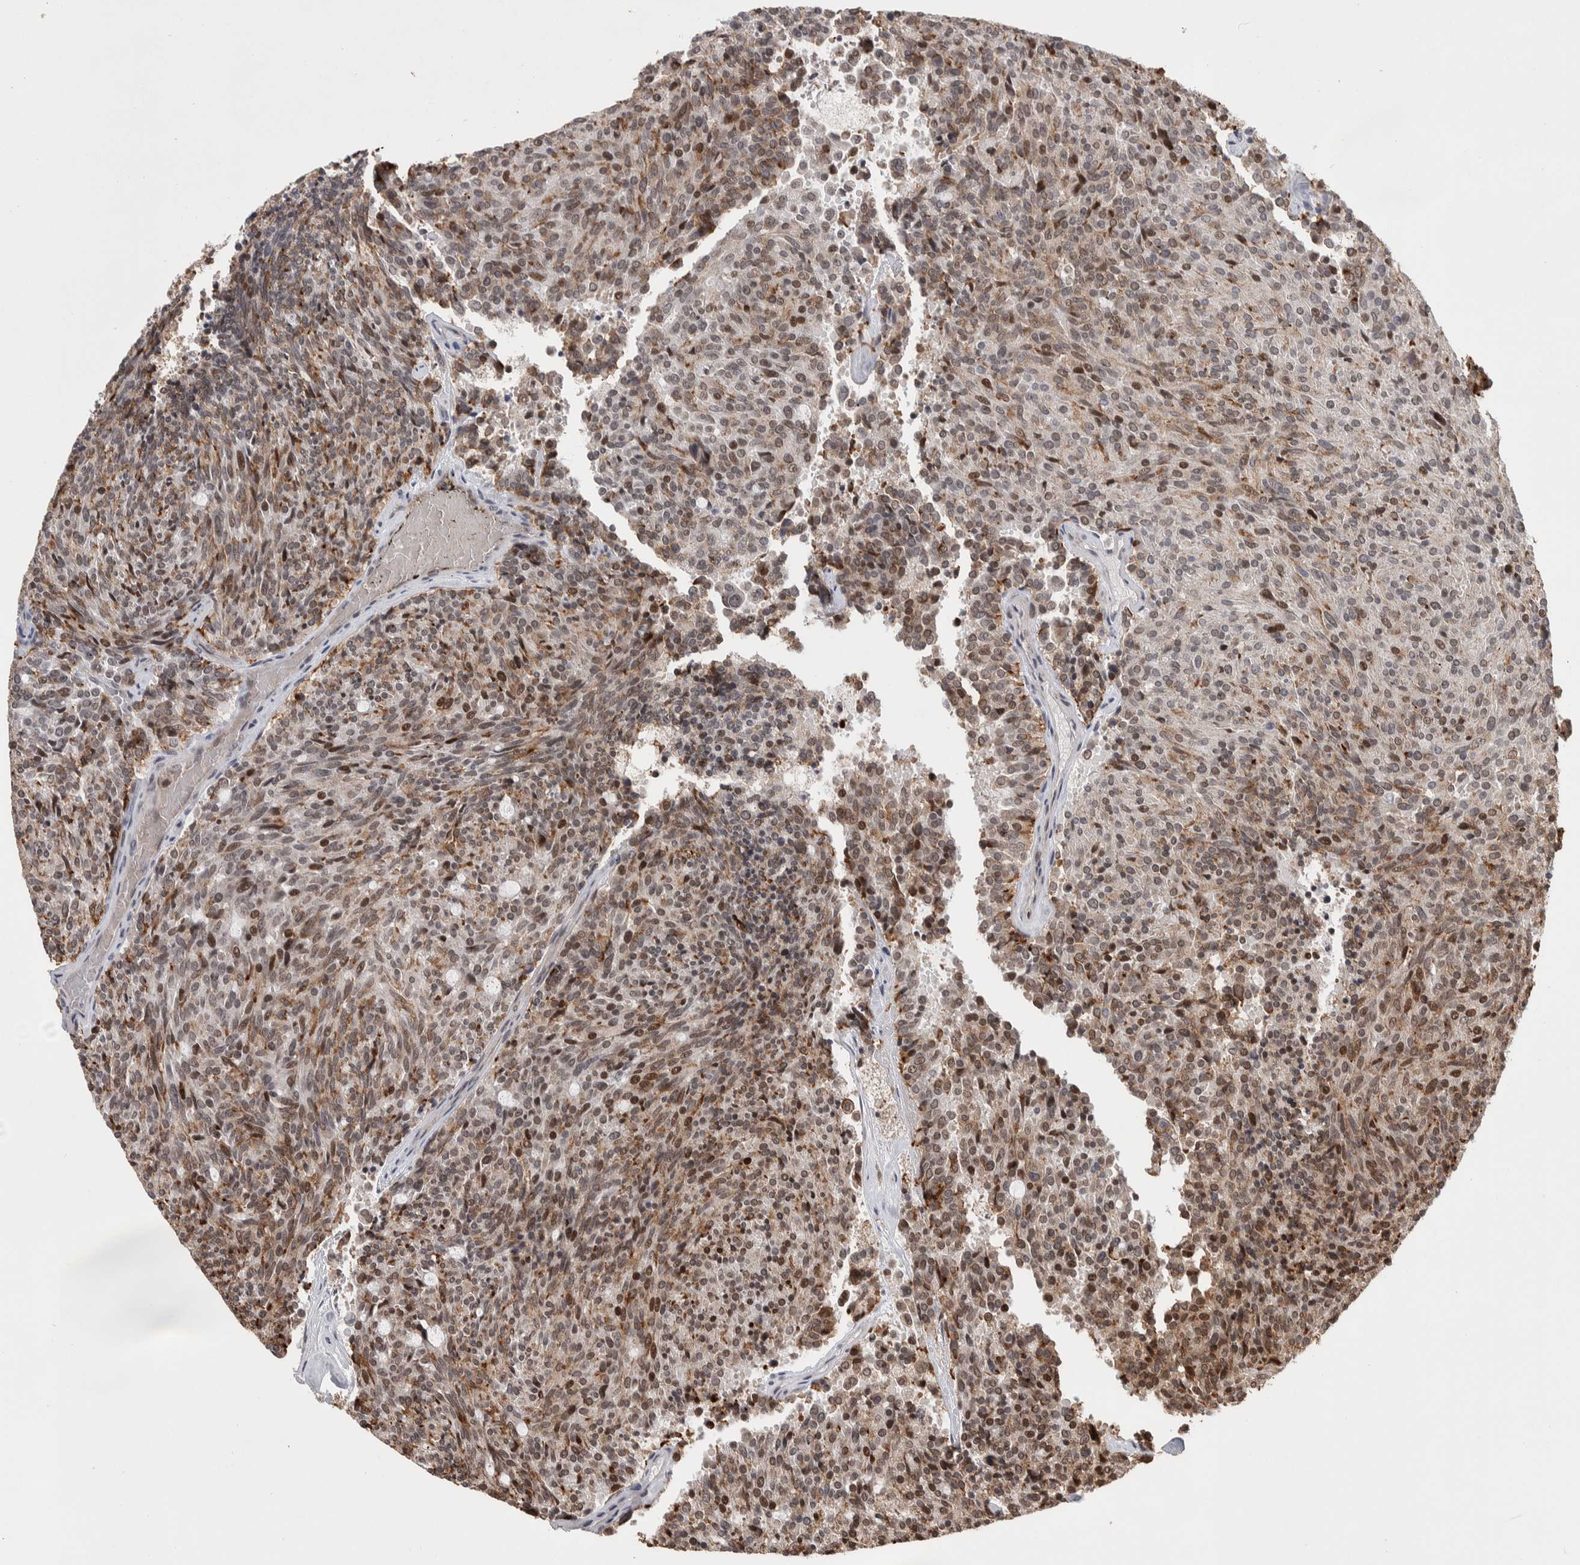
{"staining": {"intensity": "weak", "quantity": ">75%", "location": "nuclear"}, "tissue": "carcinoid", "cell_type": "Tumor cells", "image_type": "cancer", "snomed": [{"axis": "morphology", "description": "Carcinoid, malignant, NOS"}, {"axis": "topography", "description": "Pancreas"}], "caption": "Protein expression analysis of carcinoid shows weak nuclear expression in about >75% of tumor cells.", "gene": "ZNF592", "patient": {"sex": "female", "age": 54}}